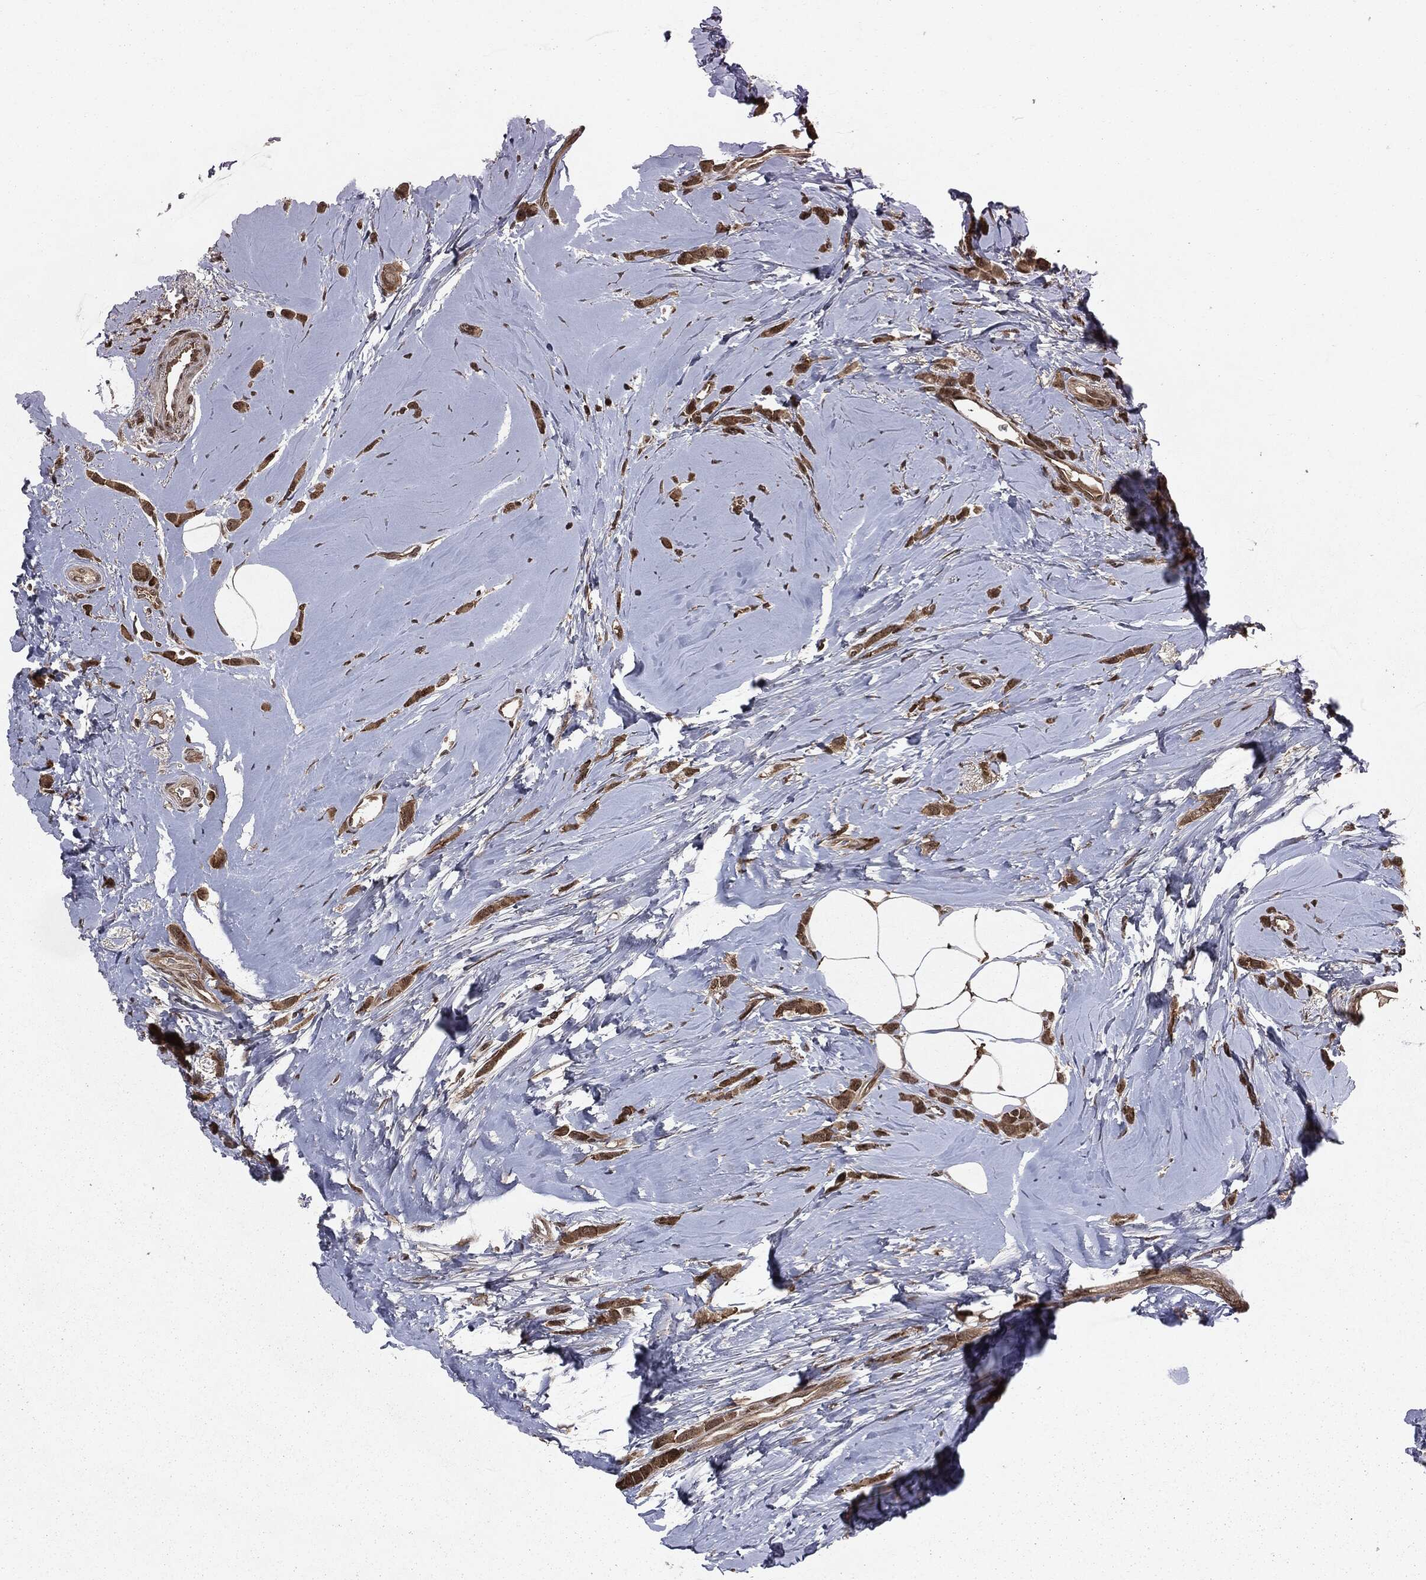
{"staining": {"intensity": "moderate", "quantity": ">75%", "location": "cytoplasmic/membranous,nuclear"}, "tissue": "breast cancer", "cell_type": "Tumor cells", "image_type": "cancer", "snomed": [{"axis": "morphology", "description": "Lobular carcinoma"}, {"axis": "topography", "description": "Breast"}], "caption": "Brown immunohistochemical staining in breast cancer (lobular carcinoma) exhibits moderate cytoplasmic/membranous and nuclear expression in about >75% of tumor cells.", "gene": "STAU2", "patient": {"sex": "female", "age": 66}}